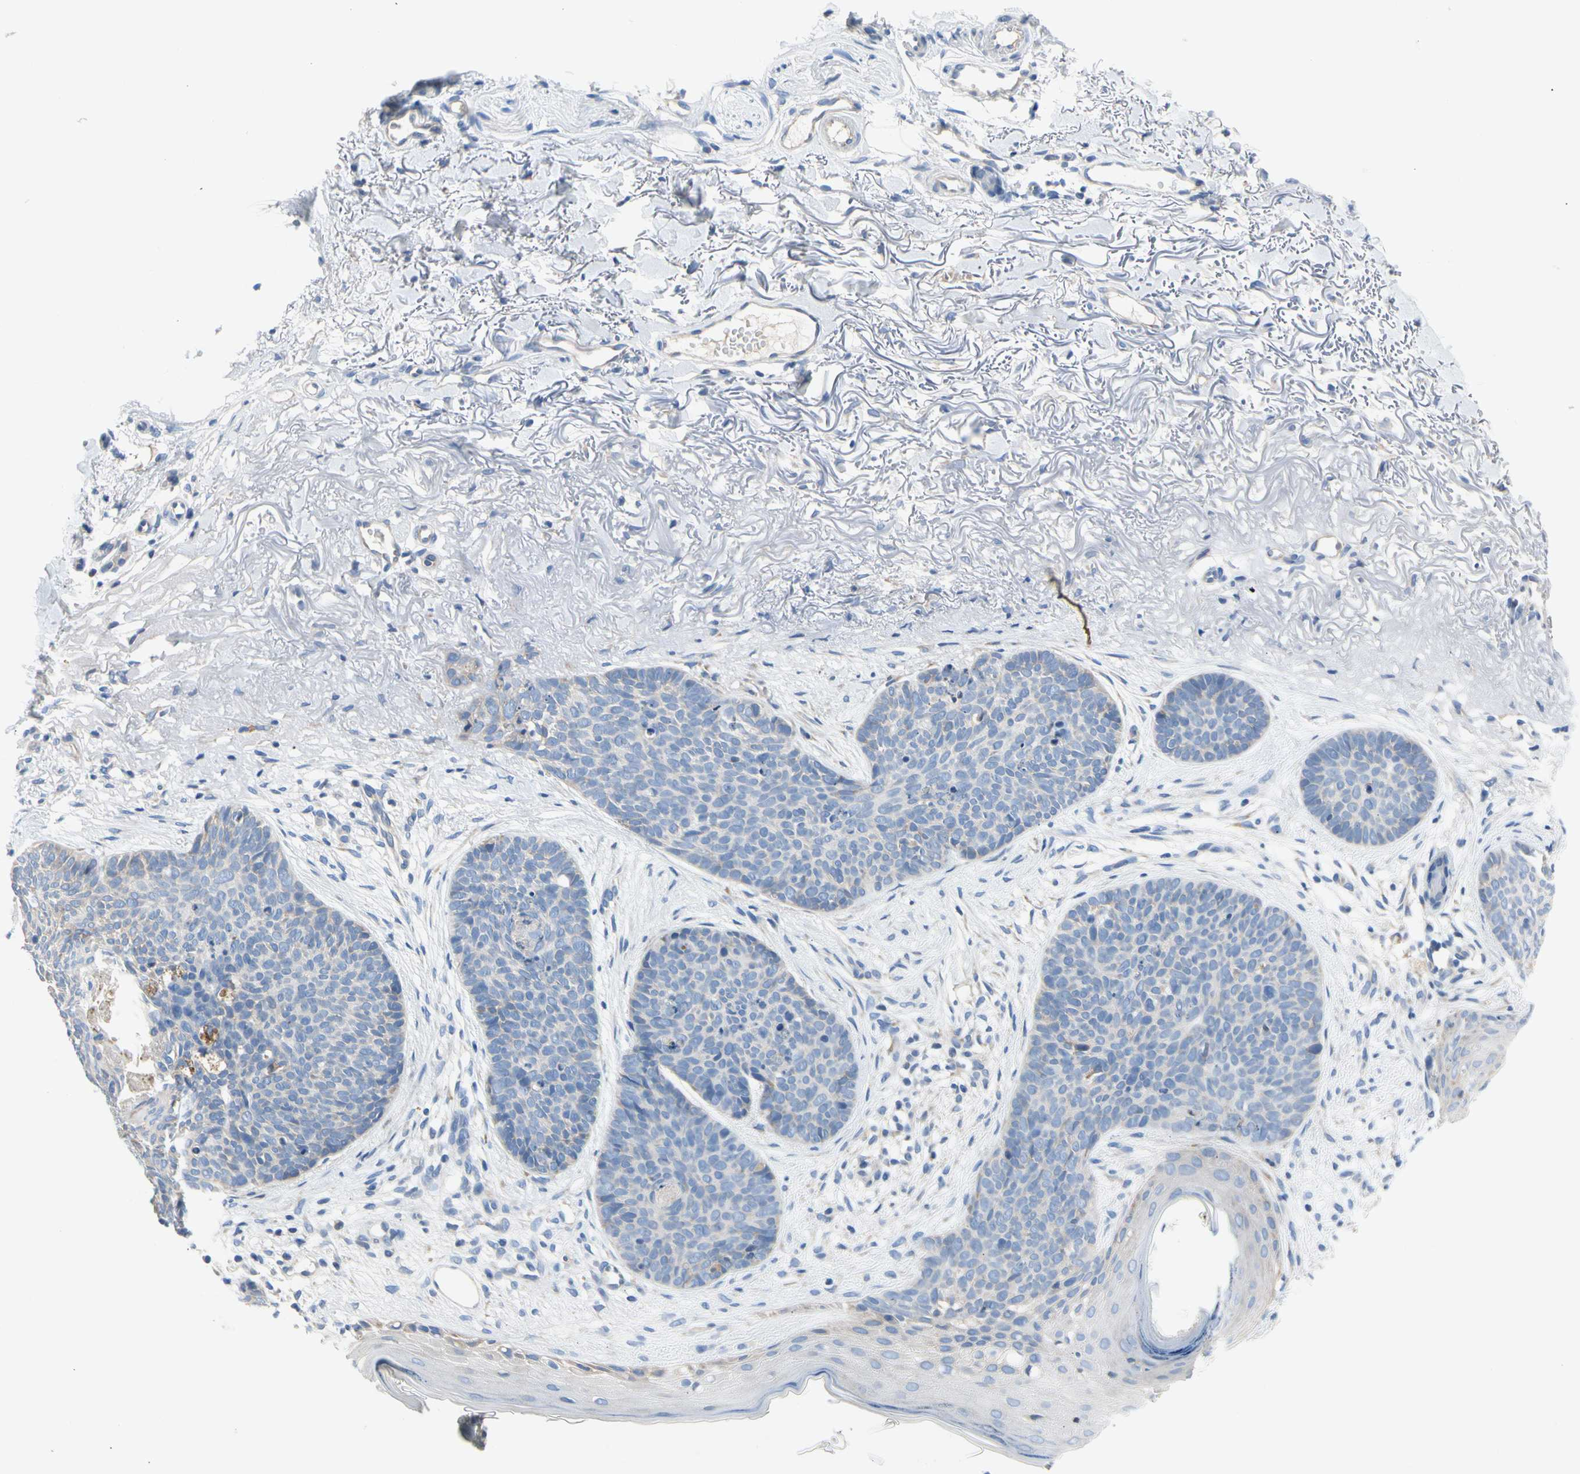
{"staining": {"intensity": "negative", "quantity": "none", "location": "none"}, "tissue": "skin cancer", "cell_type": "Tumor cells", "image_type": "cancer", "snomed": [{"axis": "morphology", "description": "Normal tissue, NOS"}, {"axis": "morphology", "description": "Basal cell carcinoma"}, {"axis": "topography", "description": "Skin"}], "caption": "A histopathology image of skin cancer (basal cell carcinoma) stained for a protein displays no brown staining in tumor cells.", "gene": "STXBP1", "patient": {"sex": "female", "age": 70}}